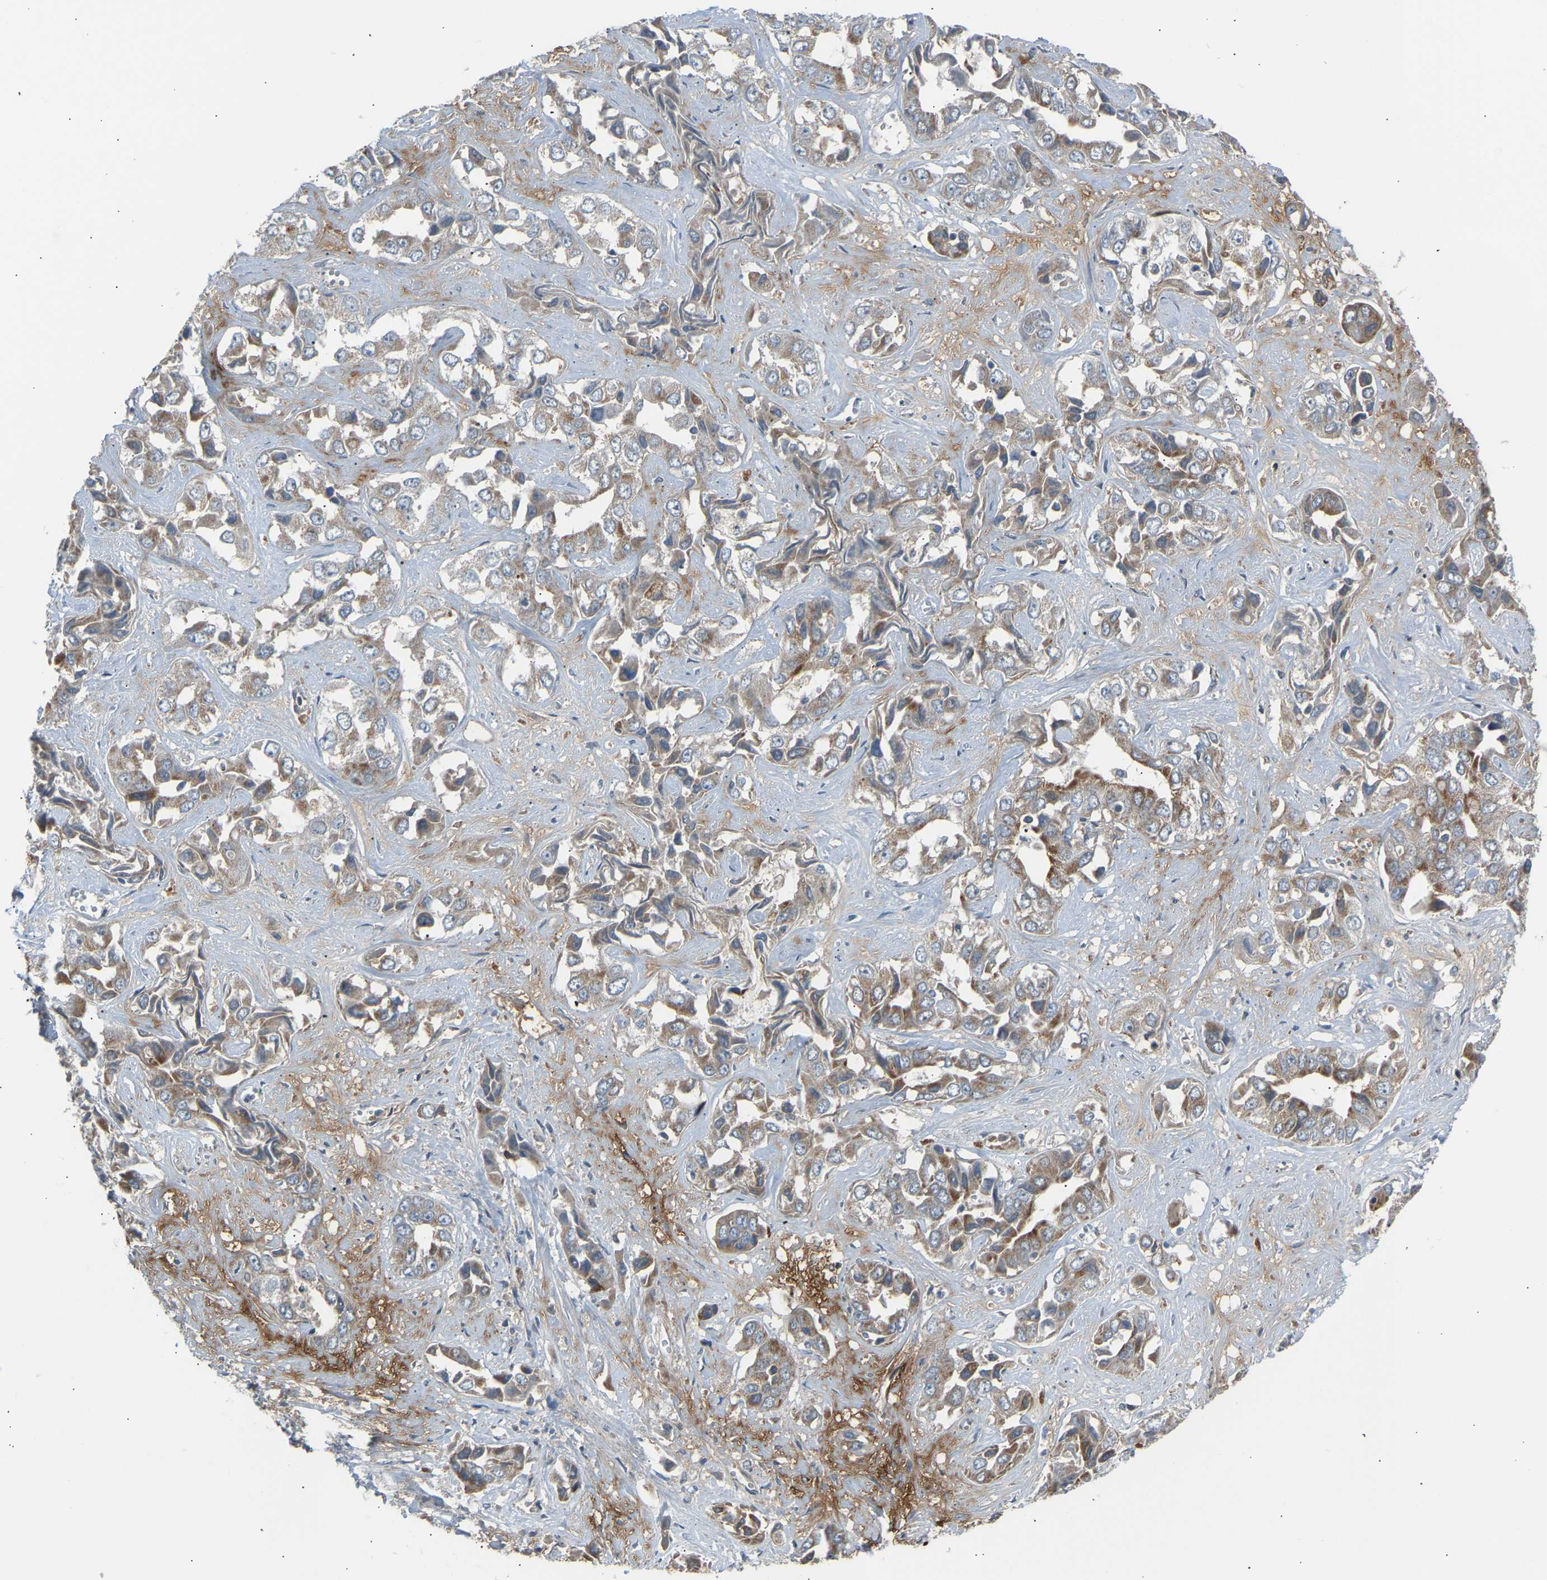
{"staining": {"intensity": "moderate", "quantity": "25%-75%", "location": "cytoplasmic/membranous"}, "tissue": "liver cancer", "cell_type": "Tumor cells", "image_type": "cancer", "snomed": [{"axis": "morphology", "description": "Cholangiocarcinoma"}, {"axis": "topography", "description": "Liver"}], "caption": "Protein expression analysis of human liver cancer (cholangiocarcinoma) reveals moderate cytoplasmic/membranous expression in about 25%-75% of tumor cells. (DAB IHC with brightfield microscopy, high magnification).", "gene": "VPS41", "patient": {"sex": "female", "age": 52}}